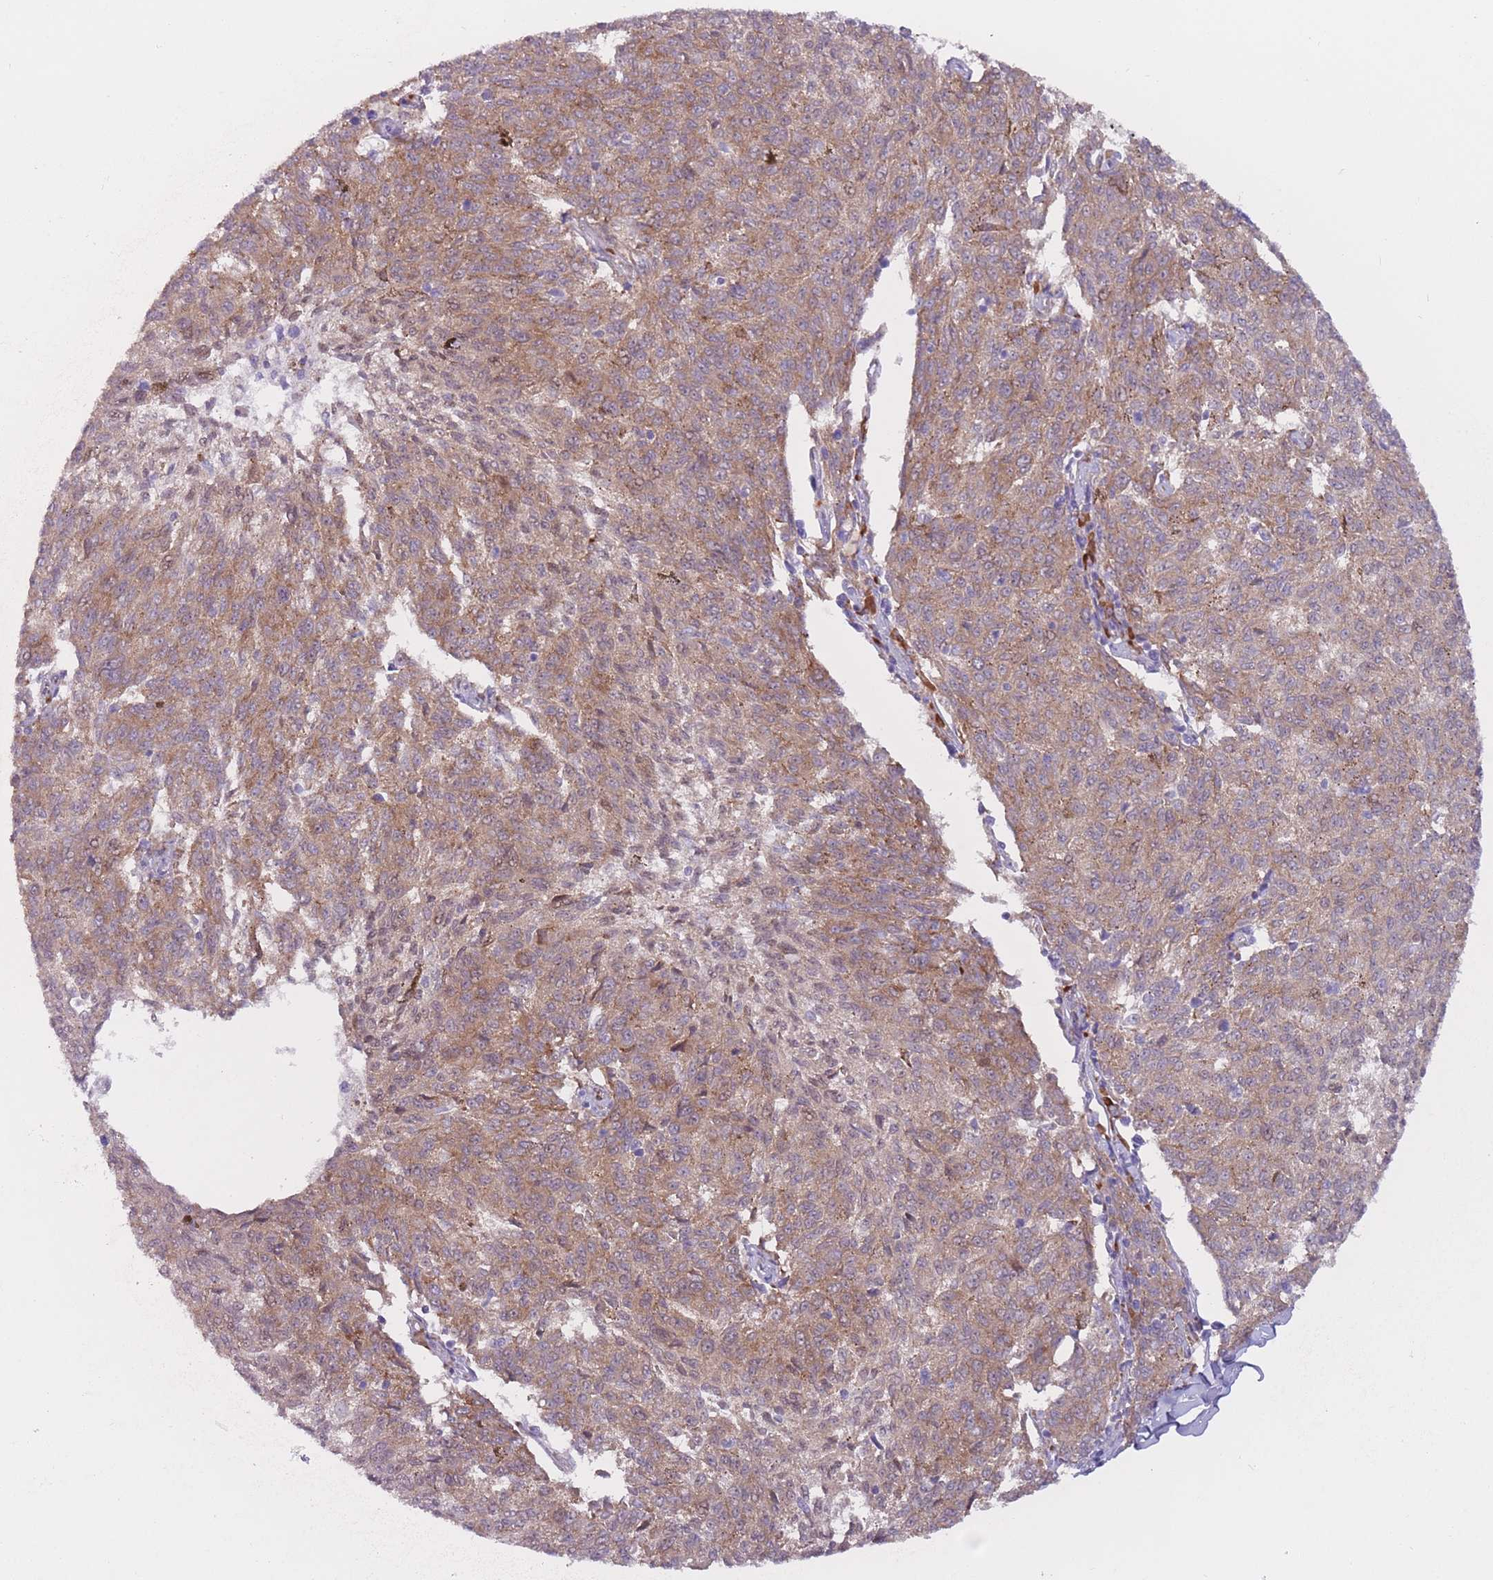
{"staining": {"intensity": "moderate", "quantity": ">75%", "location": "cytoplasmic/membranous"}, "tissue": "melanoma", "cell_type": "Tumor cells", "image_type": "cancer", "snomed": [{"axis": "morphology", "description": "Malignant melanoma, NOS"}, {"axis": "topography", "description": "Skin"}], "caption": "IHC histopathology image of neoplastic tissue: melanoma stained using IHC displays medium levels of moderate protein expression localized specifically in the cytoplasmic/membranous of tumor cells, appearing as a cytoplasmic/membranous brown color.", "gene": "RPL18", "patient": {"sex": "female", "age": 72}}